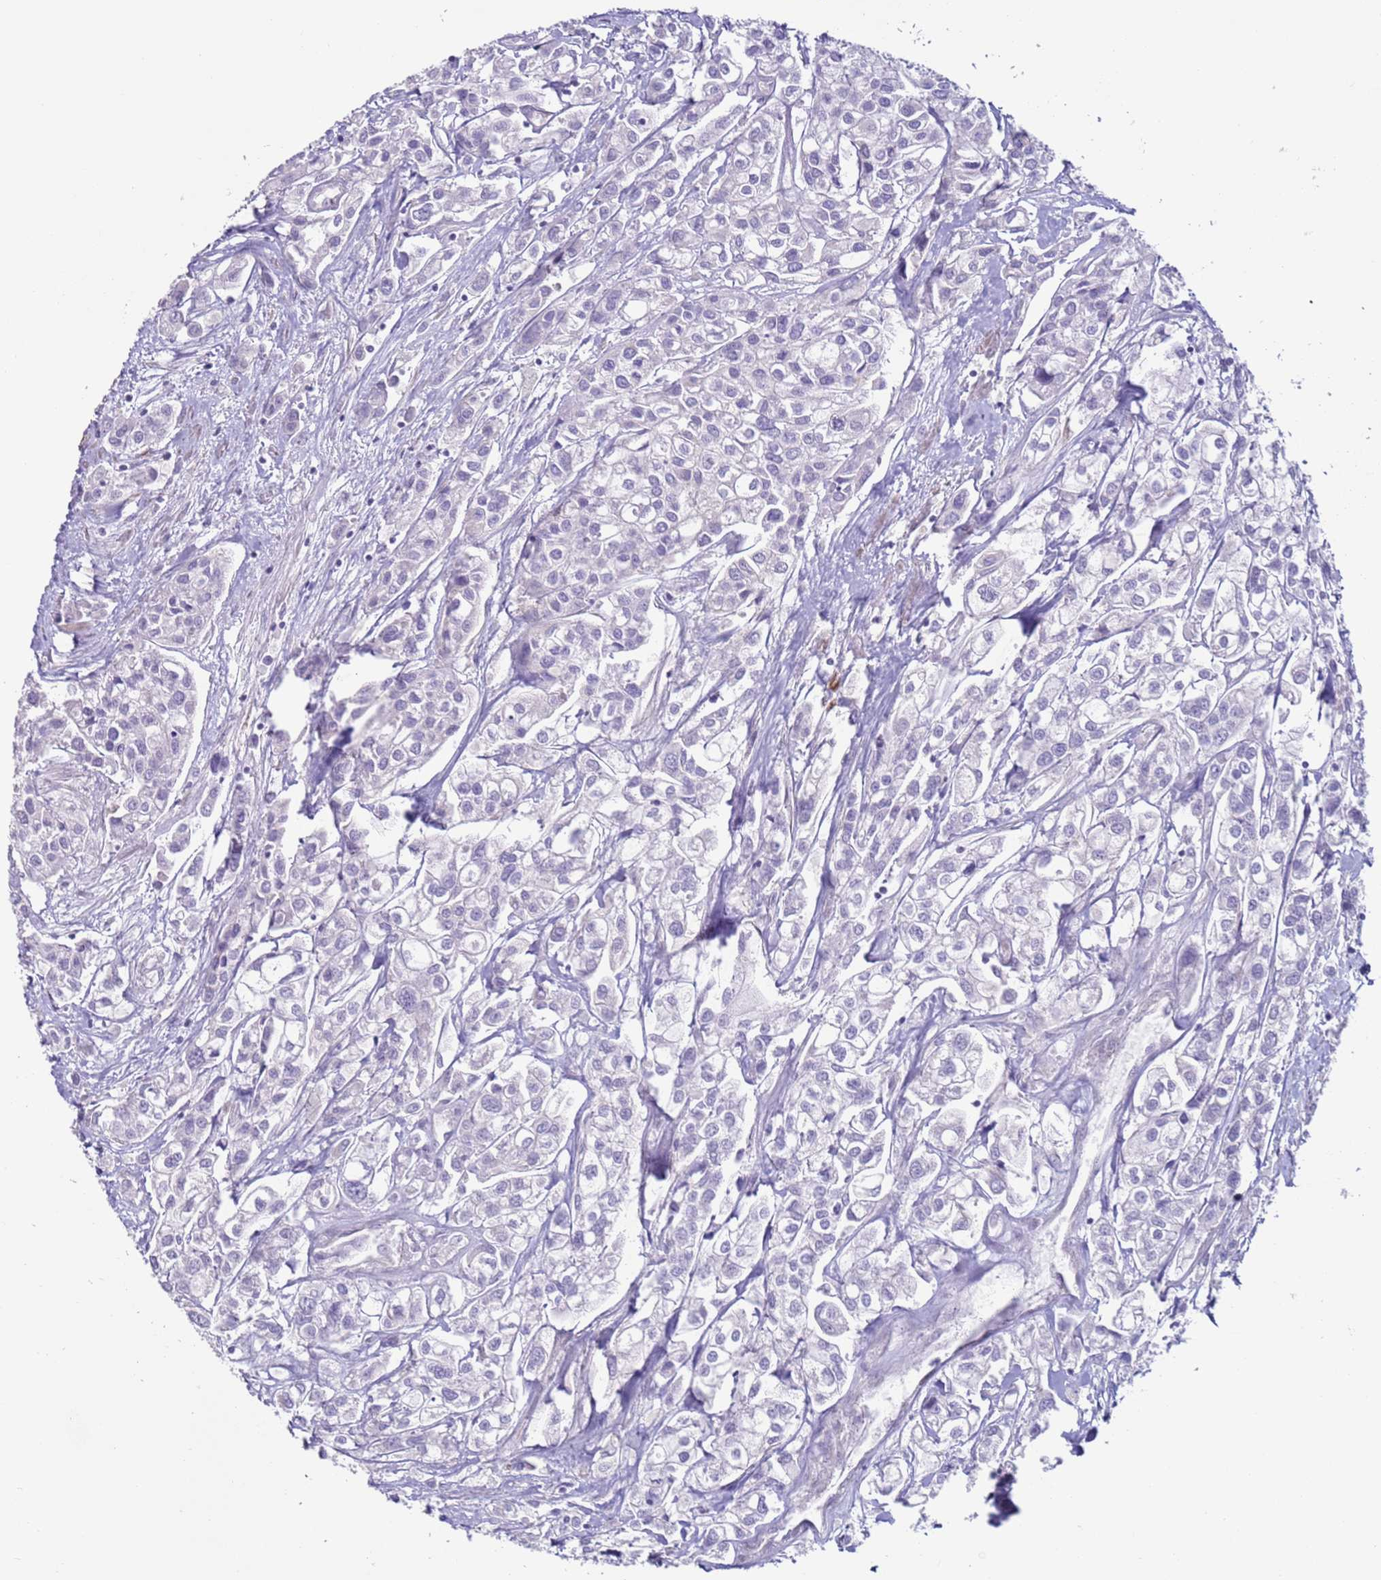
{"staining": {"intensity": "negative", "quantity": "none", "location": "none"}, "tissue": "urothelial cancer", "cell_type": "Tumor cells", "image_type": "cancer", "snomed": [{"axis": "morphology", "description": "Urothelial carcinoma, High grade"}, {"axis": "topography", "description": "Urinary bladder"}], "caption": "The image reveals no staining of tumor cells in high-grade urothelial carcinoma. (DAB immunohistochemistry (IHC), high magnification).", "gene": "NPAP1", "patient": {"sex": "male", "age": 67}}